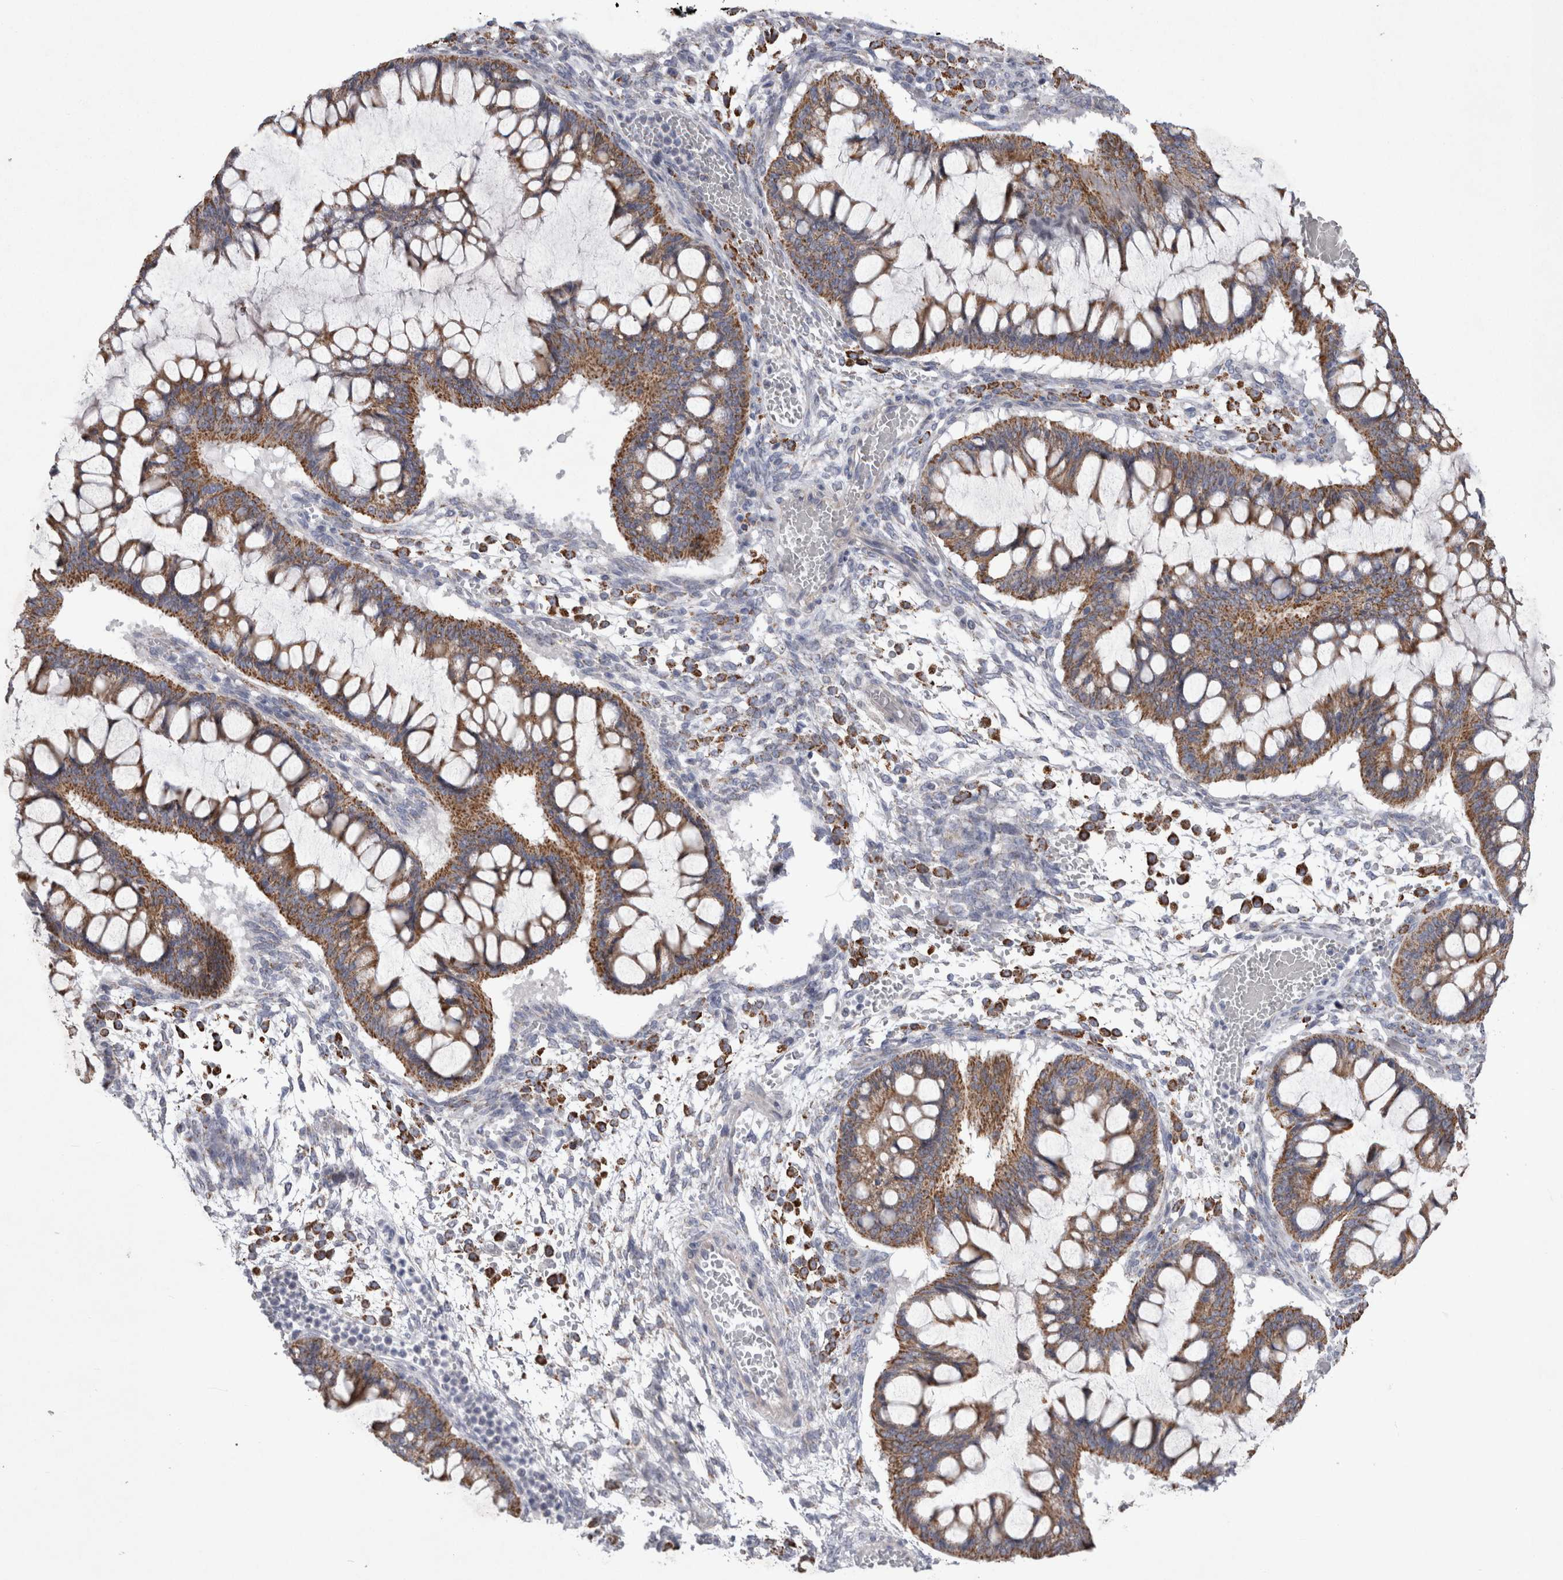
{"staining": {"intensity": "moderate", "quantity": ">75%", "location": "cytoplasmic/membranous"}, "tissue": "ovarian cancer", "cell_type": "Tumor cells", "image_type": "cancer", "snomed": [{"axis": "morphology", "description": "Cystadenocarcinoma, mucinous, NOS"}, {"axis": "topography", "description": "Ovary"}], "caption": "Immunohistochemical staining of ovarian cancer (mucinous cystadenocarcinoma) demonstrates moderate cytoplasmic/membranous protein positivity in approximately >75% of tumor cells.", "gene": "HDHD3", "patient": {"sex": "female", "age": 73}}